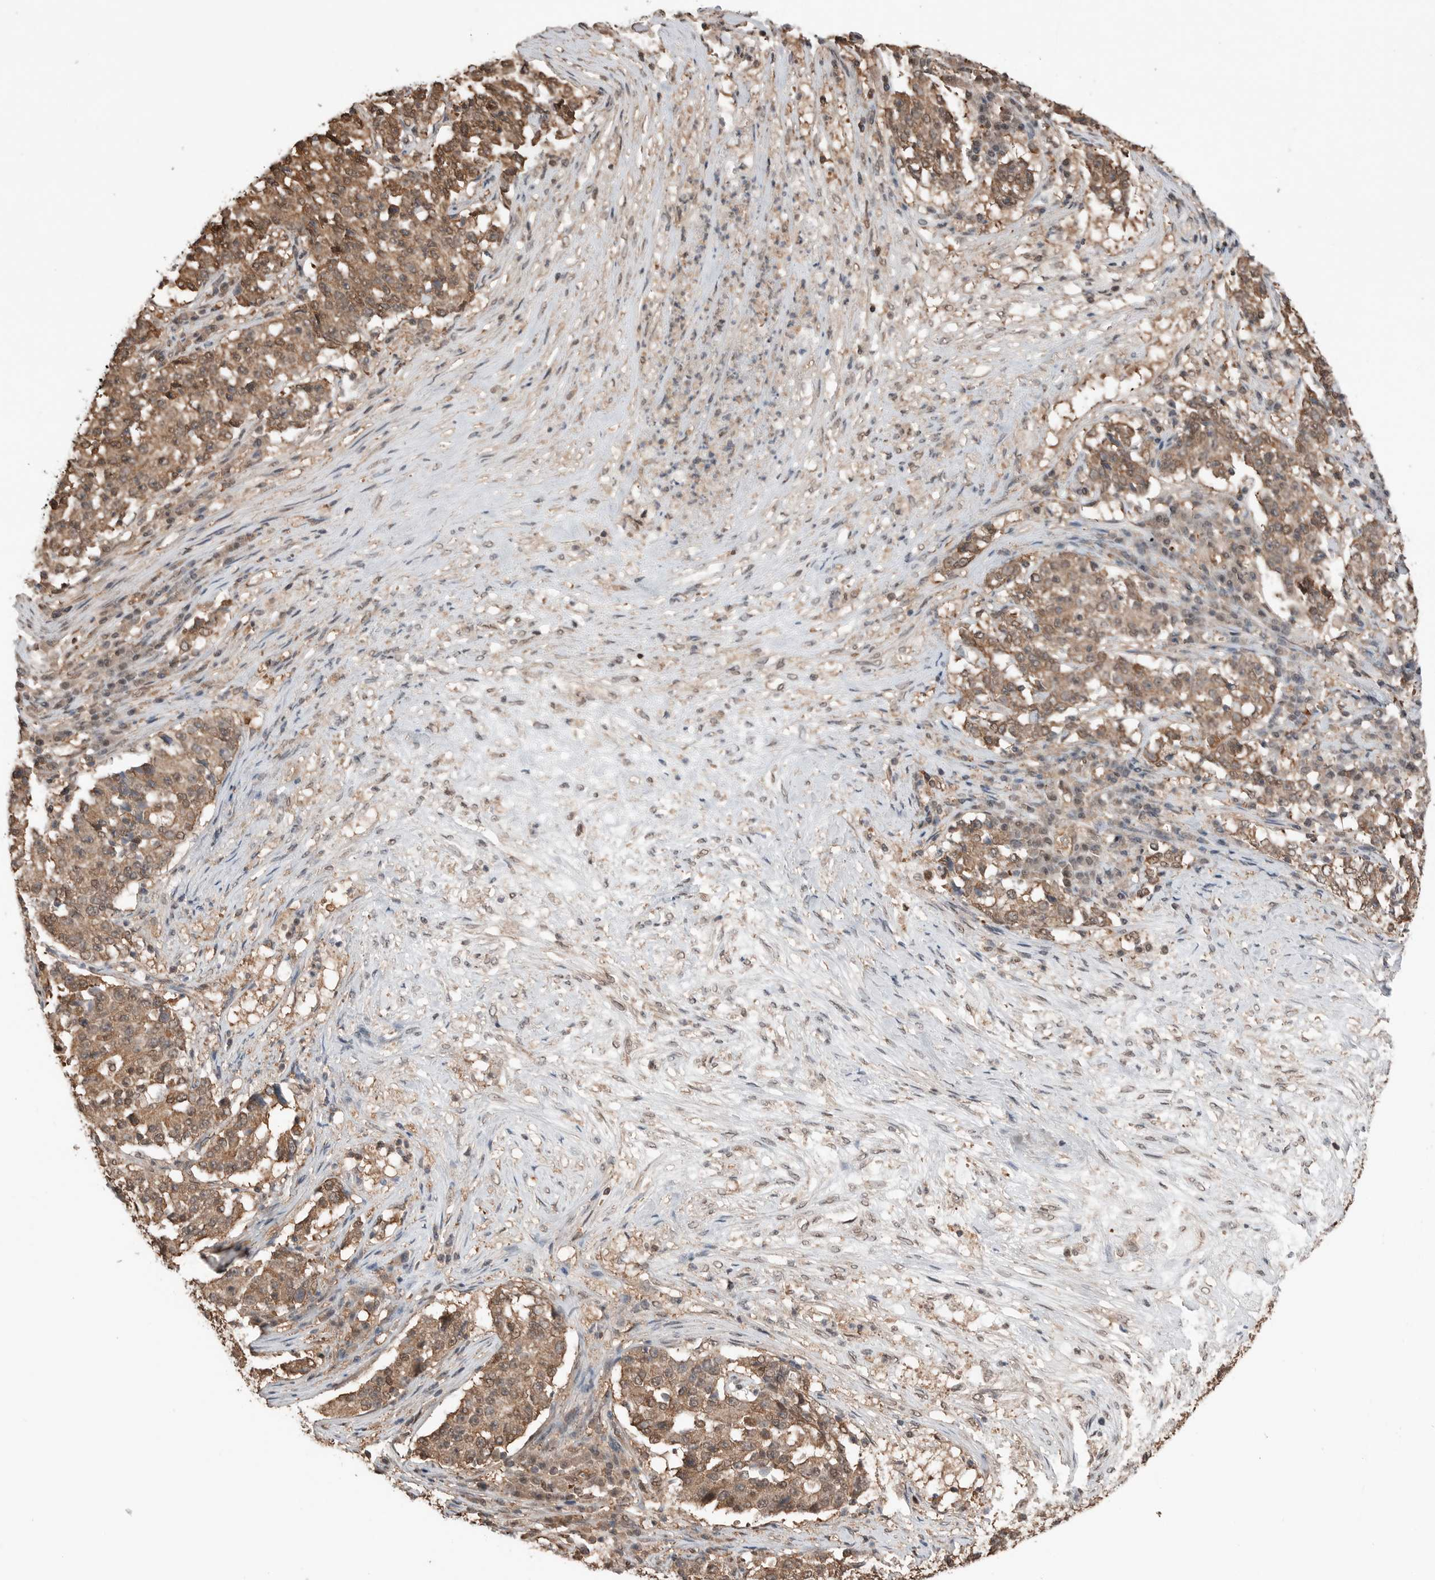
{"staining": {"intensity": "moderate", "quantity": ">75%", "location": "cytoplasmic/membranous"}, "tissue": "stomach cancer", "cell_type": "Tumor cells", "image_type": "cancer", "snomed": [{"axis": "morphology", "description": "Adenocarcinoma, NOS"}, {"axis": "topography", "description": "Stomach"}], "caption": "Tumor cells demonstrate medium levels of moderate cytoplasmic/membranous positivity in about >75% of cells in stomach cancer. Nuclei are stained in blue.", "gene": "PEAK1", "patient": {"sex": "male", "age": 59}}